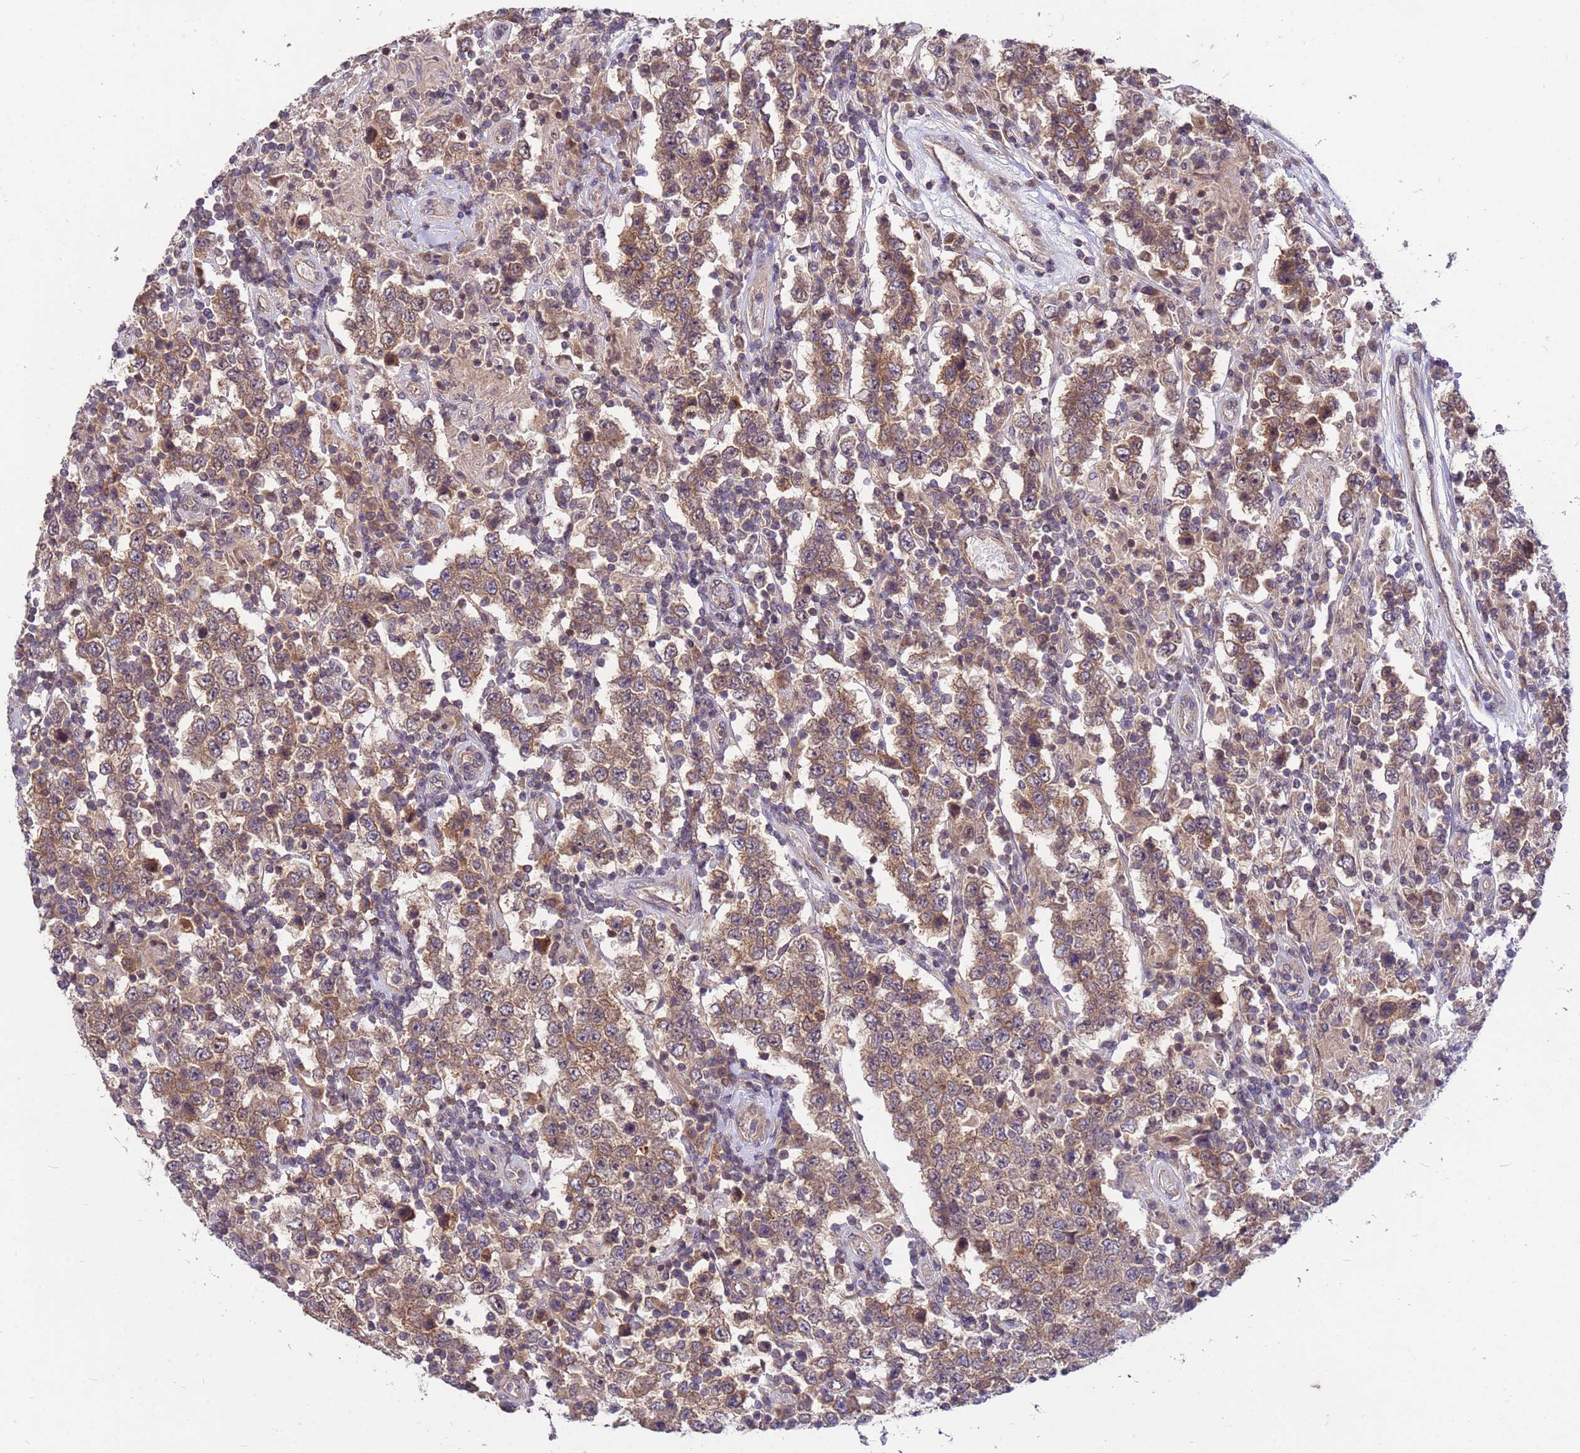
{"staining": {"intensity": "moderate", "quantity": ">75%", "location": "cytoplasmic/membranous"}, "tissue": "testis cancer", "cell_type": "Tumor cells", "image_type": "cancer", "snomed": [{"axis": "morphology", "description": "Normal tissue, NOS"}, {"axis": "morphology", "description": "Urothelial carcinoma, High grade"}, {"axis": "morphology", "description": "Seminoma, NOS"}, {"axis": "morphology", "description": "Carcinoma, Embryonal, NOS"}, {"axis": "topography", "description": "Urinary bladder"}, {"axis": "topography", "description": "Testis"}], "caption": "Immunohistochemistry (DAB) staining of human testis cancer (seminoma) reveals moderate cytoplasmic/membranous protein positivity in about >75% of tumor cells. The staining is performed using DAB (3,3'-diaminobenzidine) brown chromogen to label protein expression. The nuclei are counter-stained blue using hematoxylin.", "gene": "PPP2CB", "patient": {"sex": "male", "age": 41}}